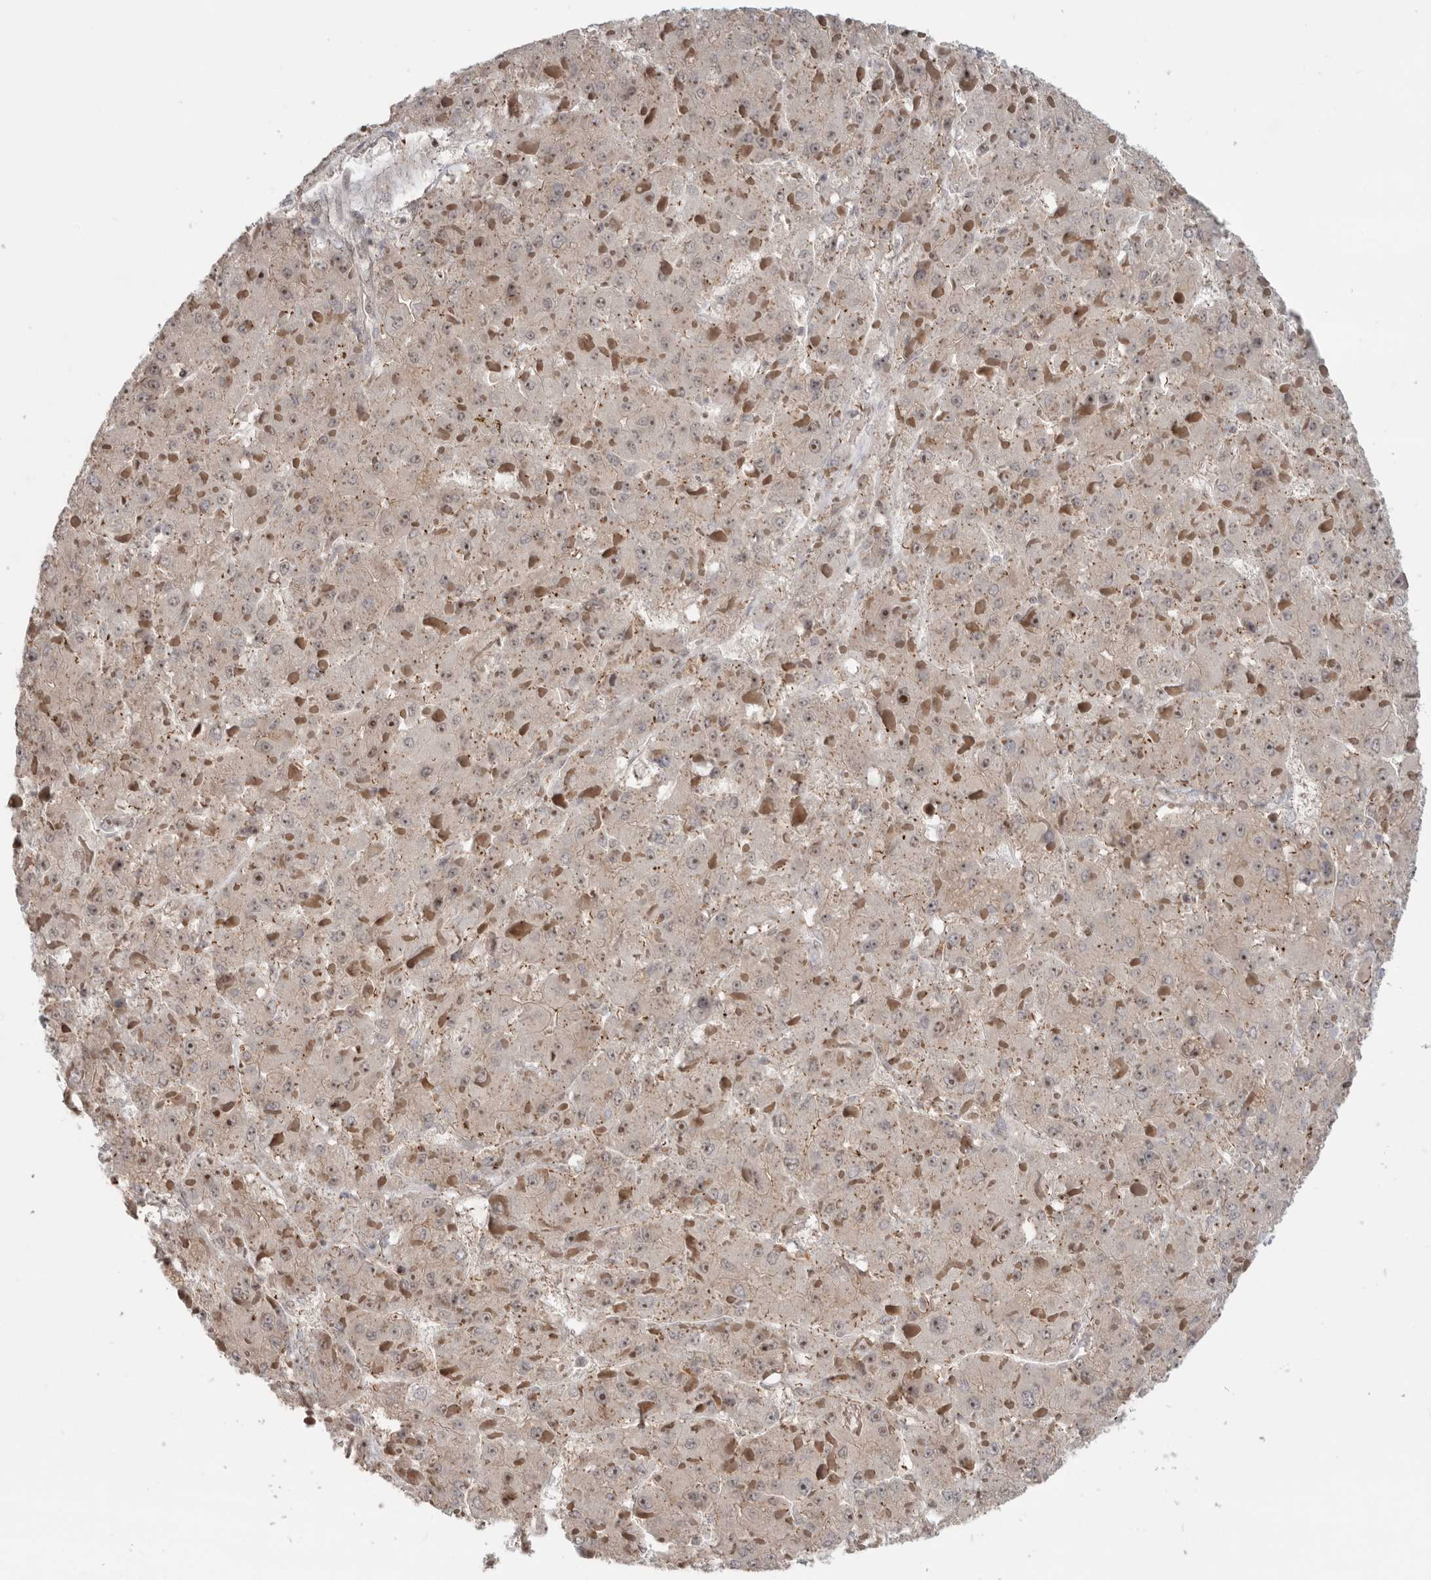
{"staining": {"intensity": "weak", "quantity": ">75%", "location": "cytoplasmic/membranous,nuclear"}, "tissue": "liver cancer", "cell_type": "Tumor cells", "image_type": "cancer", "snomed": [{"axis": "morphology", "description": "Carcinoma, Hepatocellular, NOS"}, {"axis": "topography", "description": "Liver"}], "caption": "The histopathology image shows staining of liver hepatocellular carcinoma, revealing weak cytoplasmic/membranous and nuclear protein expression (brown color) within tumor cells.", "gene": "KLK5", "patient": {"sex": "female", "age": 73}}